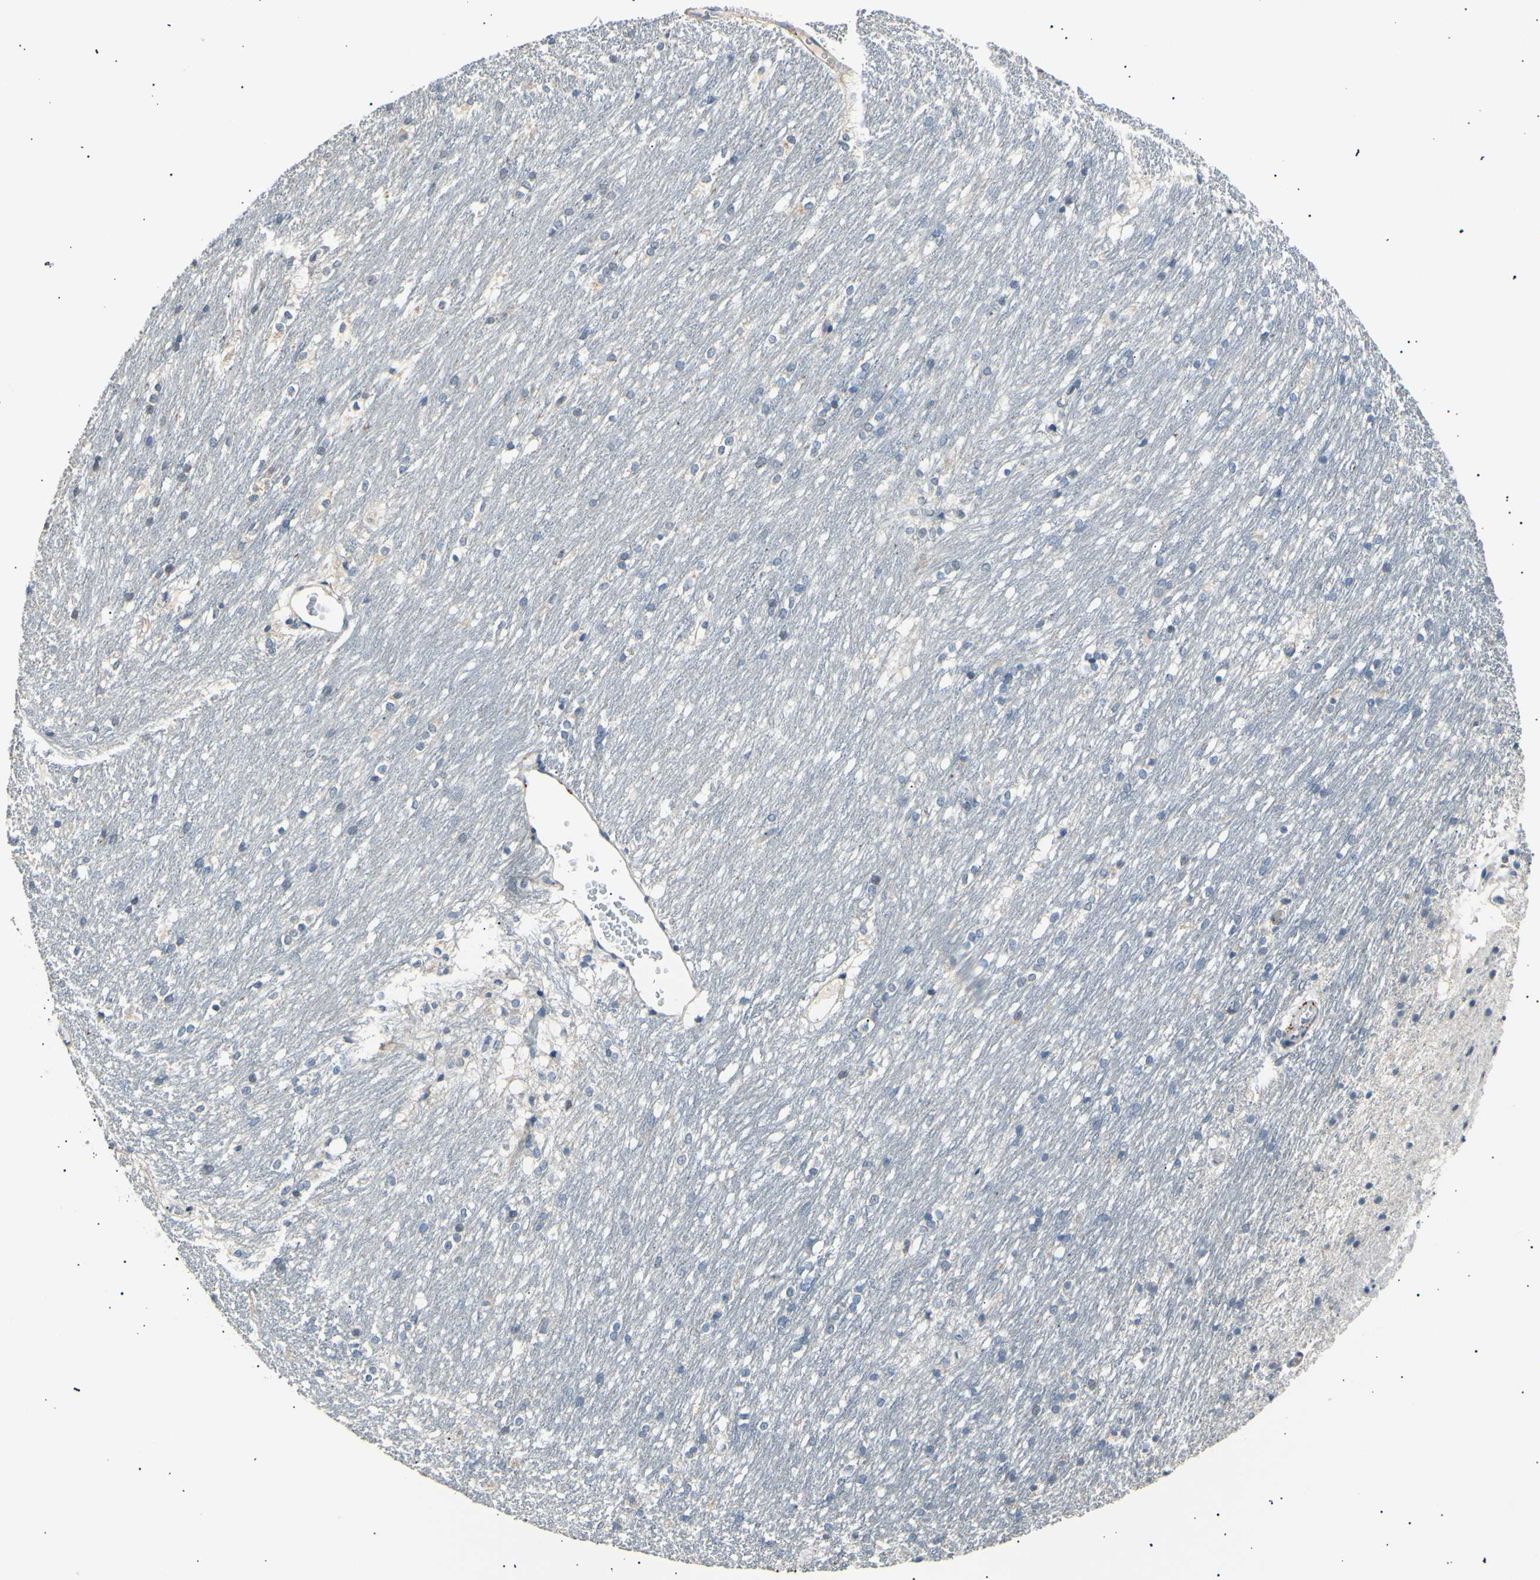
{"staining": {"intensity": "negative", "quantity": "none", "location": "none"}, "tissue": "caudate", "cell_type": "Glial cells", "image_type": "normal", "snomed": [{"axis": "morphology", "description": "Normal tissue, NOS"}, {"axis": "topography", "description": "Lateral ventricle wall"}], "caption": "High power microscopy micrograph of an IHC photomicrograph of normal caudate, revealing no significant positivity in glial cells.", "gene": "LDLR", "patient": {"sex": "female", "age": 19}}